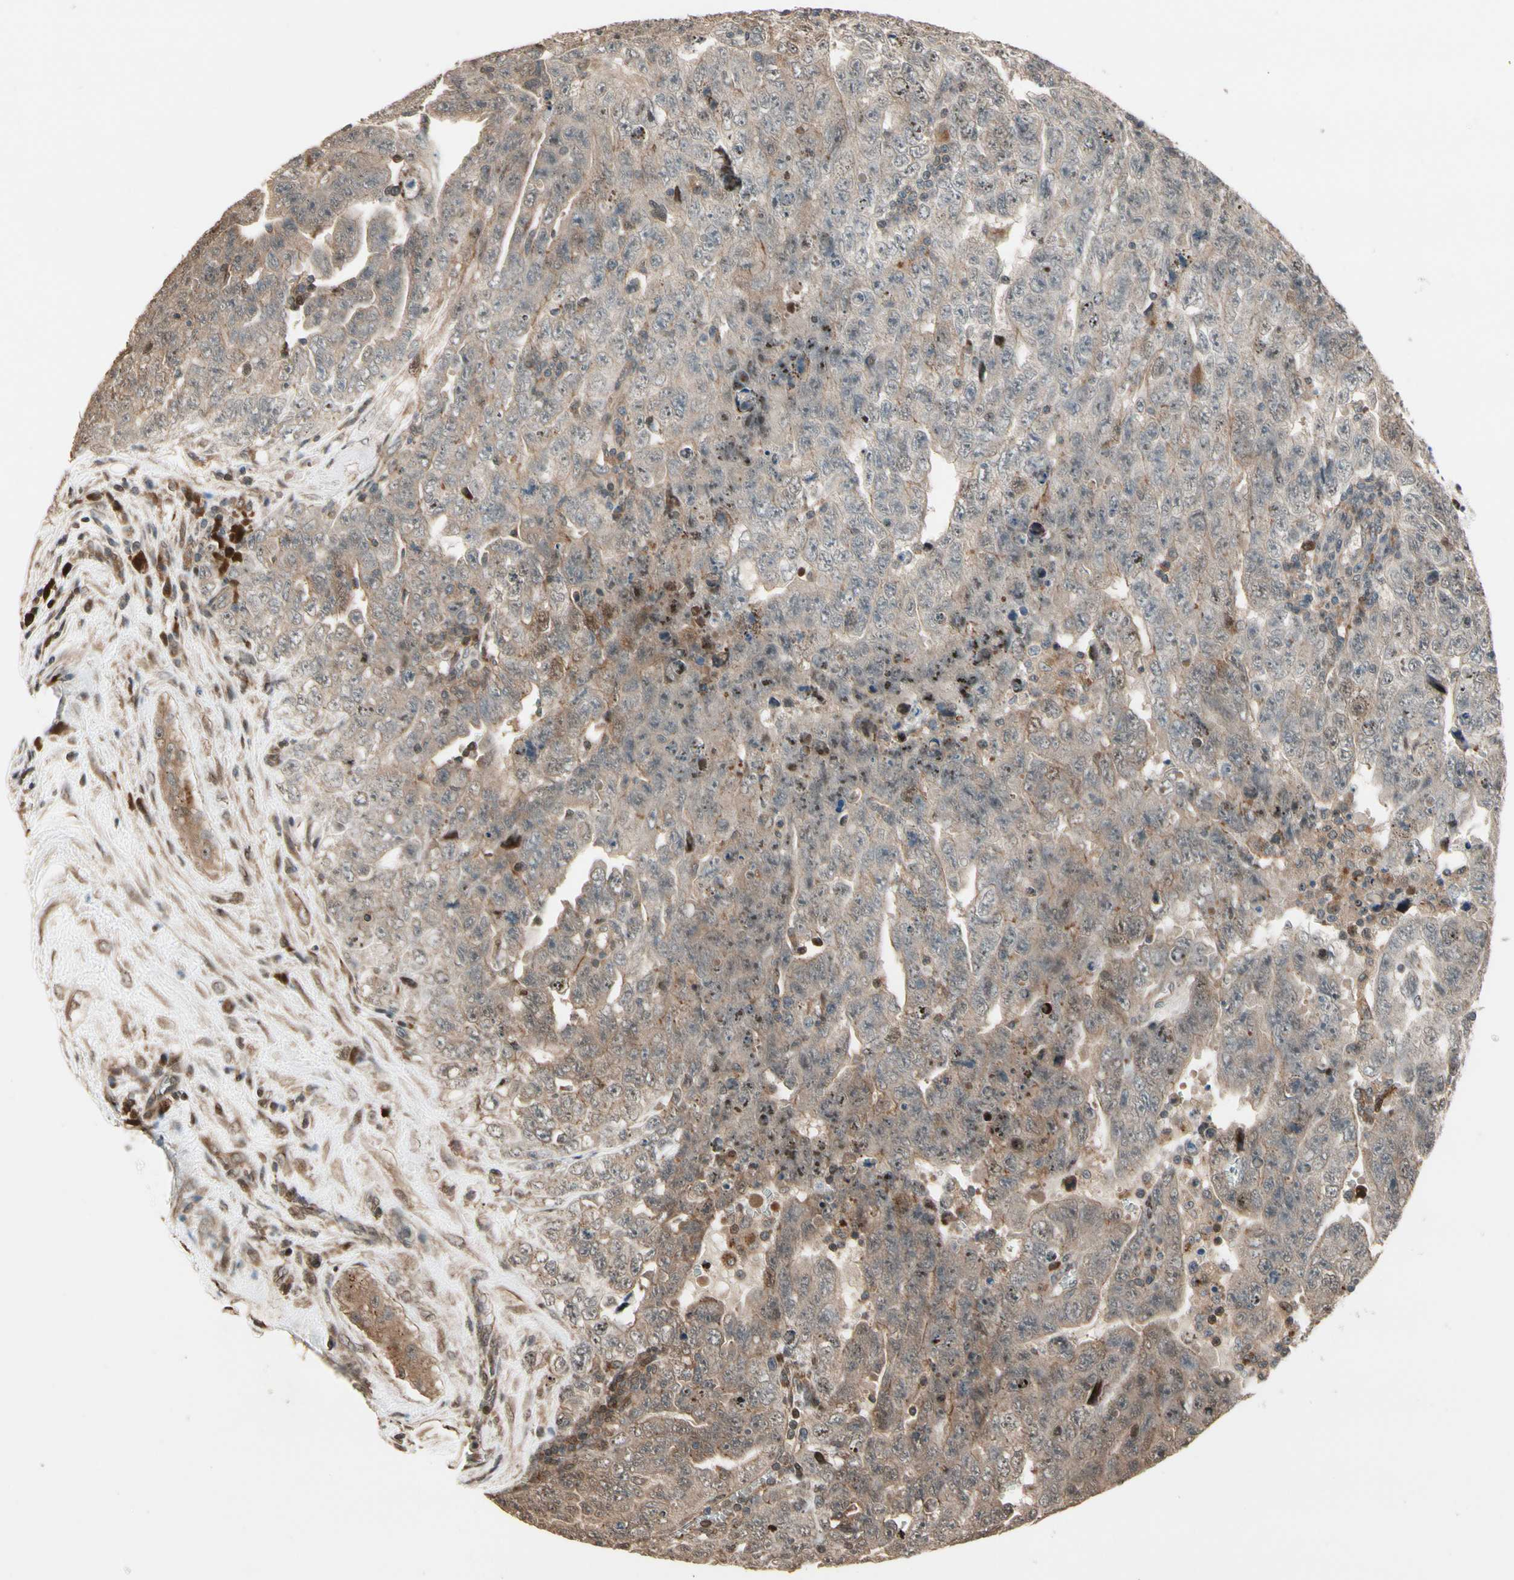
{"staining": {"intensity": "weak", "quantity": "25%-75%", "location": "cytoplasmic/membranous"}, "tissue": "testis cancer", "cell_type": "Tumor cells", "image_type": "cancer", "snomed": [{"axis": "morphology", "description": "Carcinoma, Embryonal, NOS"}, {"axis": "topography", "description": "Testis"}], "caption": "Immunohistochemical staining of human testis cancer (embryonal carcinoma) shows low levels of weak cytoplasmic/membranous protein expression in about 25%-75% of tumor cells.", "gene": "CSF1R", "patient": {"sex": "male", "age": 28}}